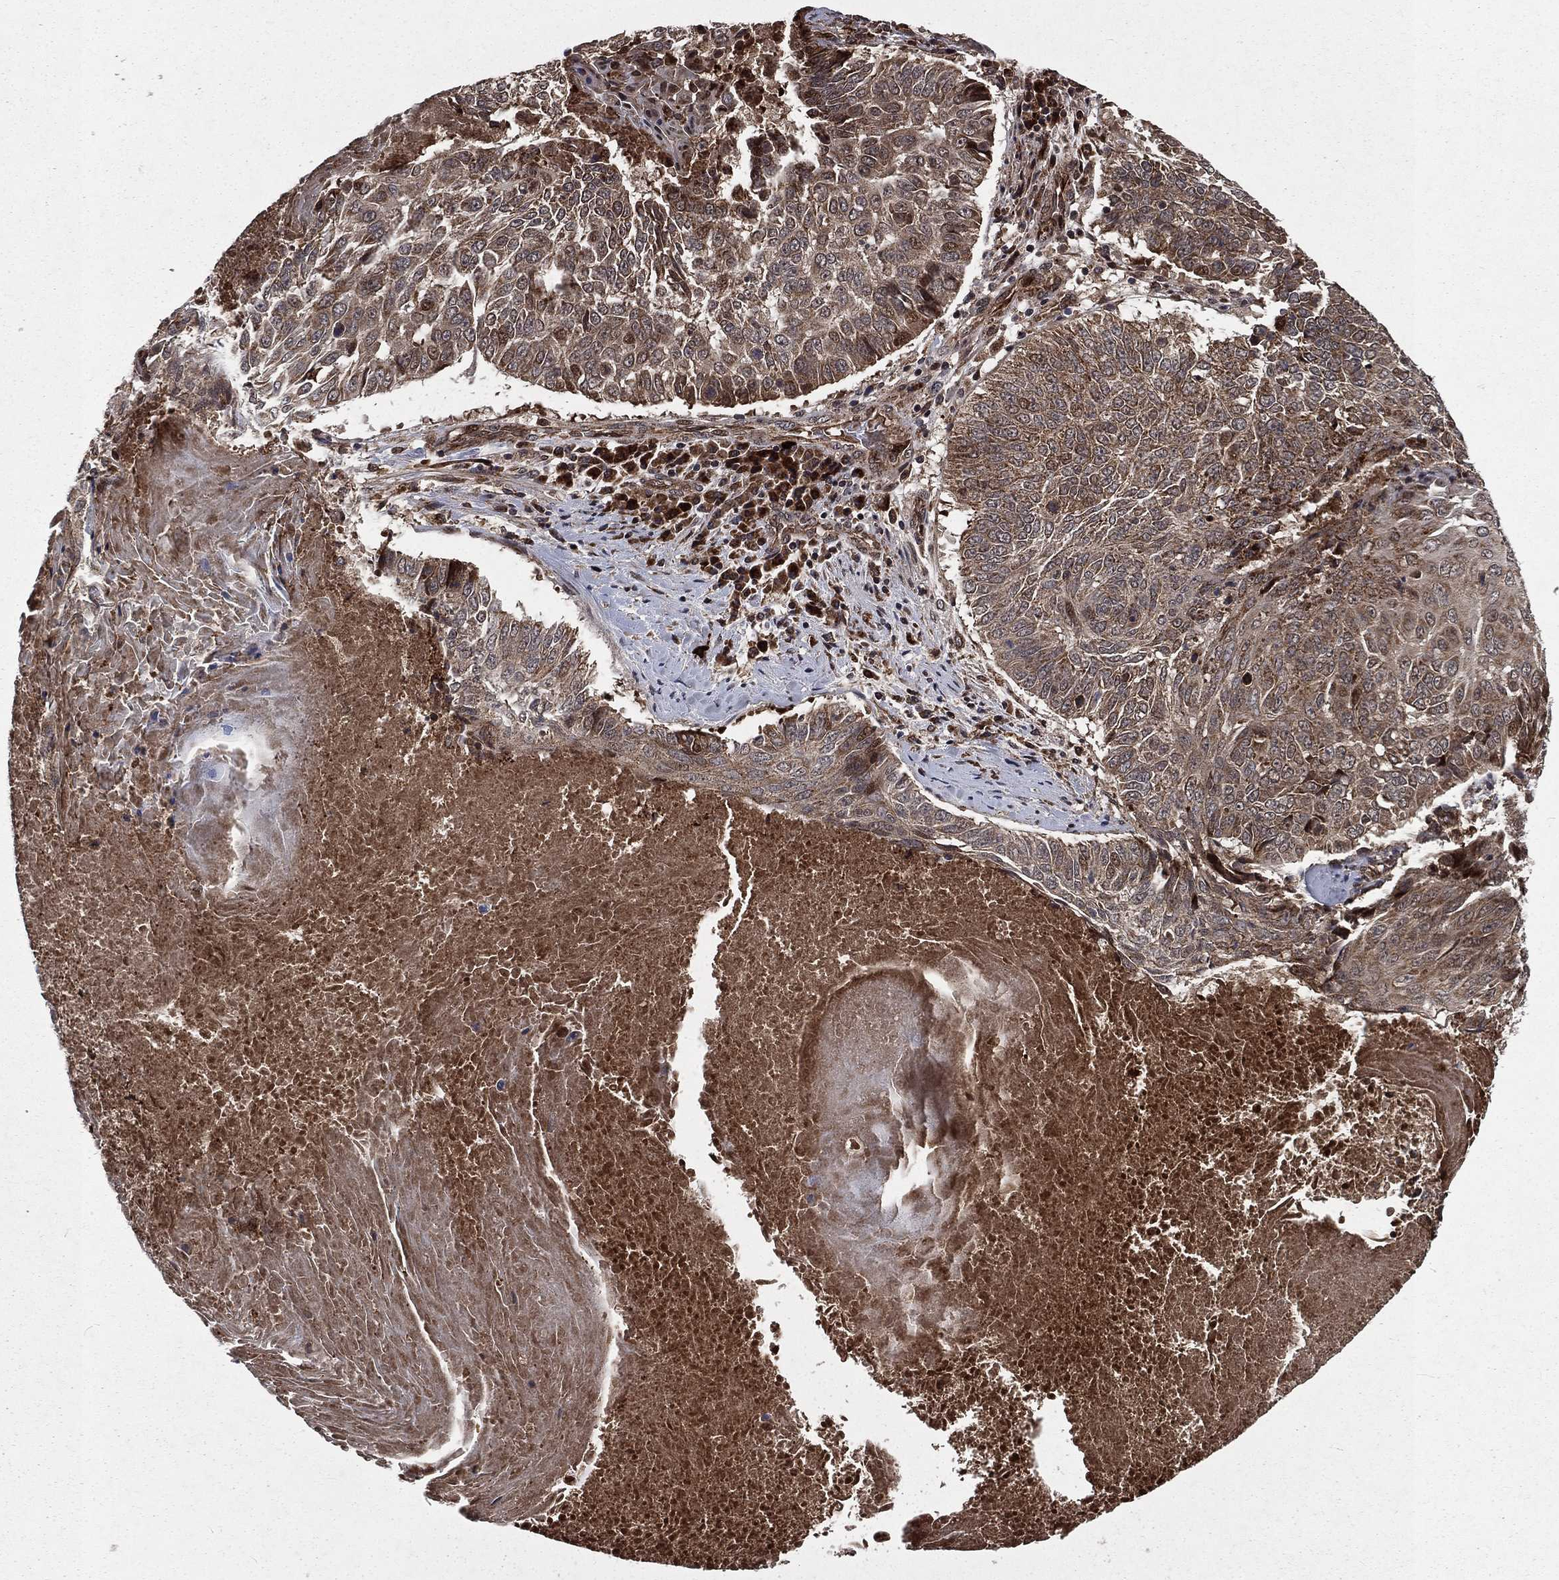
{"staining": {"intensity": "moderate", "quantity": "<25%", "location": "cytoplasmic/membranous"}, "tissue": "lung cancer", "cell_type": "Tumor cells", "image_type": "cancer", "snomed": [{"axis": "morphology", "description": "Squamous cell carcinoma, NOS"}, {"axis": "topography", "description": "Lung"}], "caption": "Approximately <25% of tumor cells in human lung squamous cell carcinoma reveal moderate cytoplasmic/membranous protein staining as visualized by brown immunohistochemical staining.", "gene": "LENG8", "patient": {"sex": "male", "age": 64}}